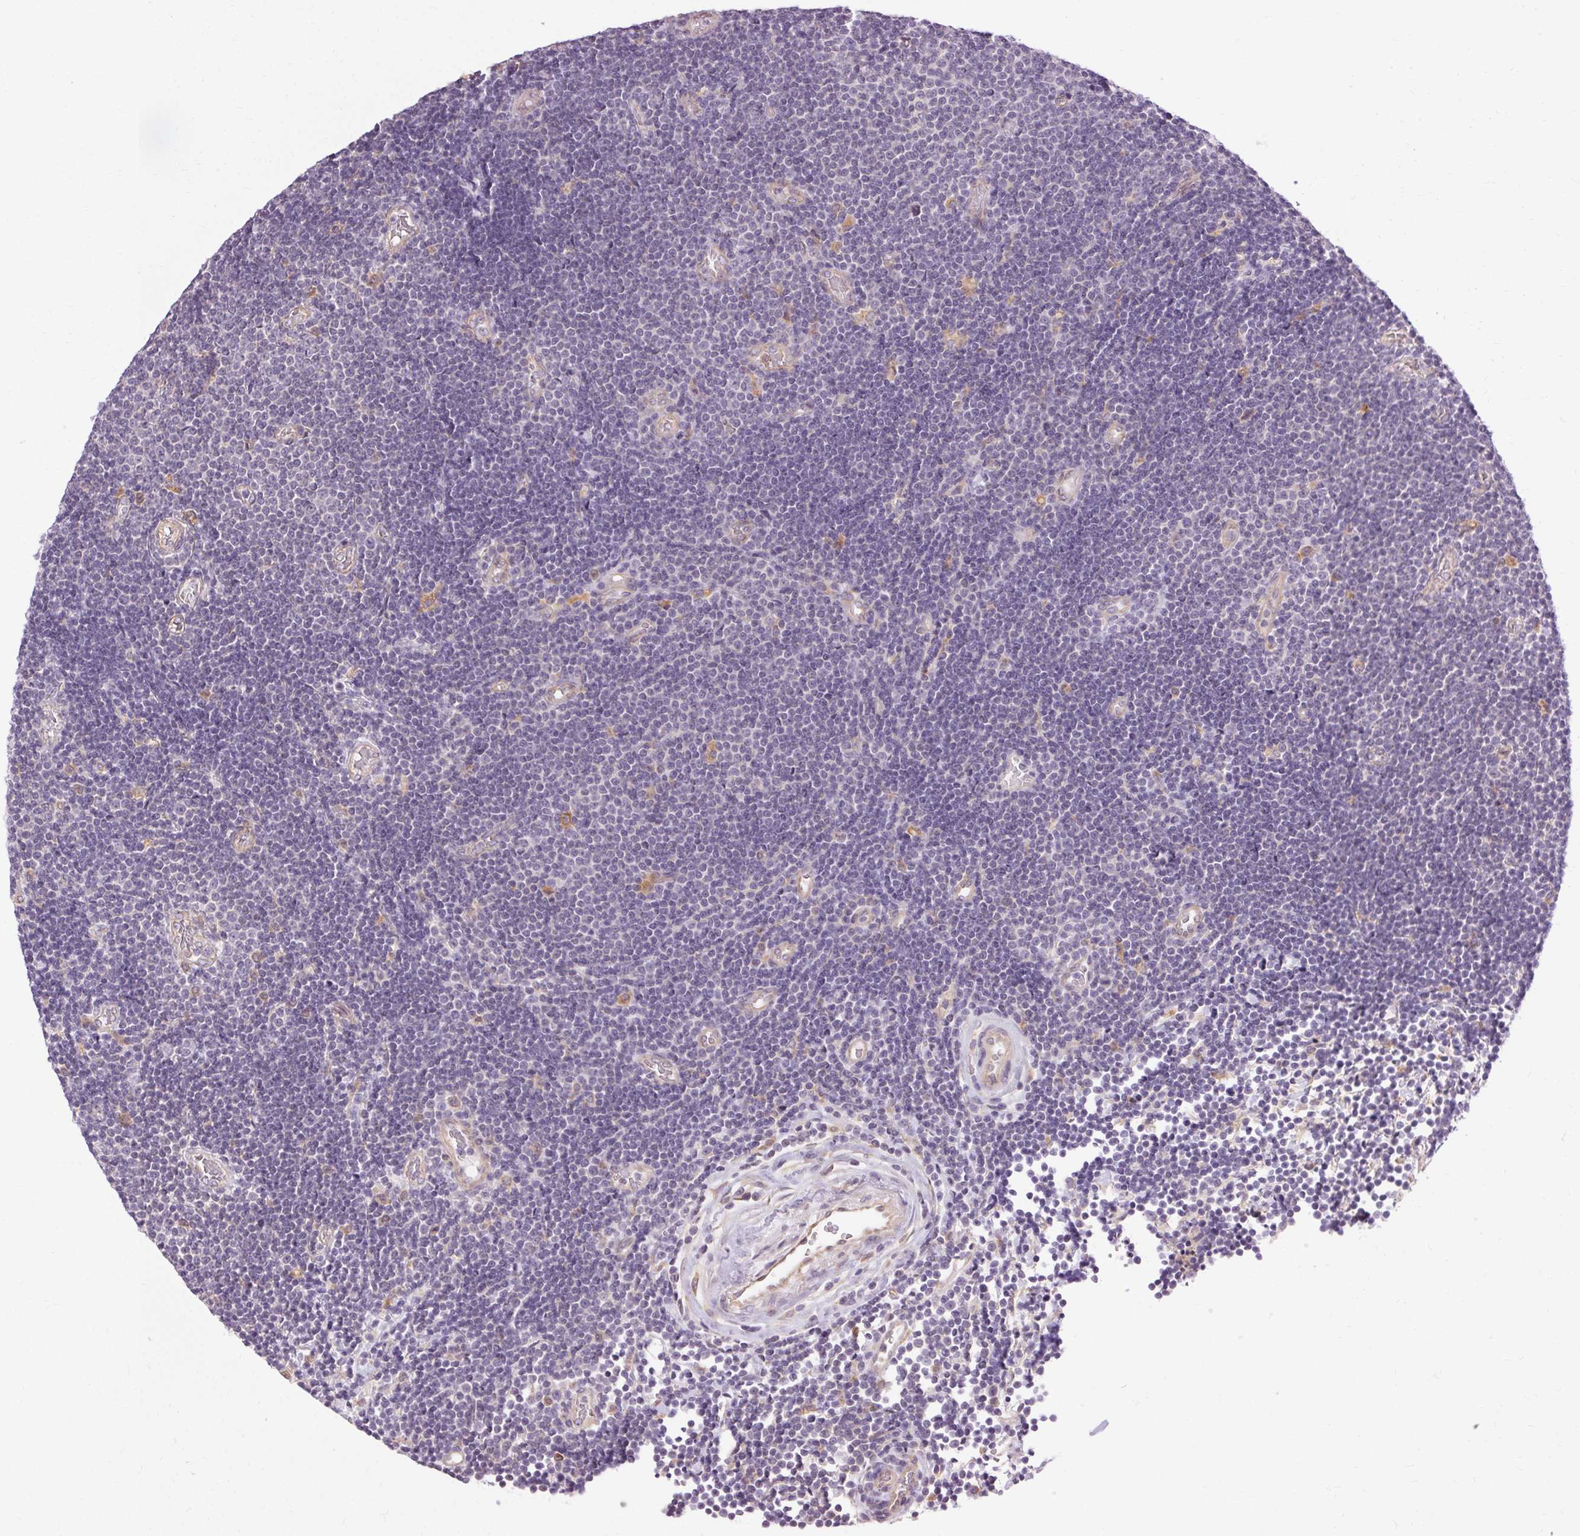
{"staining": {"intensity": "weak", "quantity": "<25%", "location": "cytoplasmic/membranous"}, "tissue": "lymphoma", "cell_type": "Tumor cells", "image_type": "cancer", "snomed": [{"axis": "morphology", "description": "Malignant lymphoma, non-Hodgkin's type, Low grade"}, {"axis": "topography", "description": "Brain"}], "caption": "The immunohistochemistry (IHC) micrograph has no significant staining in tumor cells of malignant lymphoma, non-Hodgkin's type (low-grade) tissue.", "gene": "TM6SF1", "patient": {"sex": "female", "age": 66}}